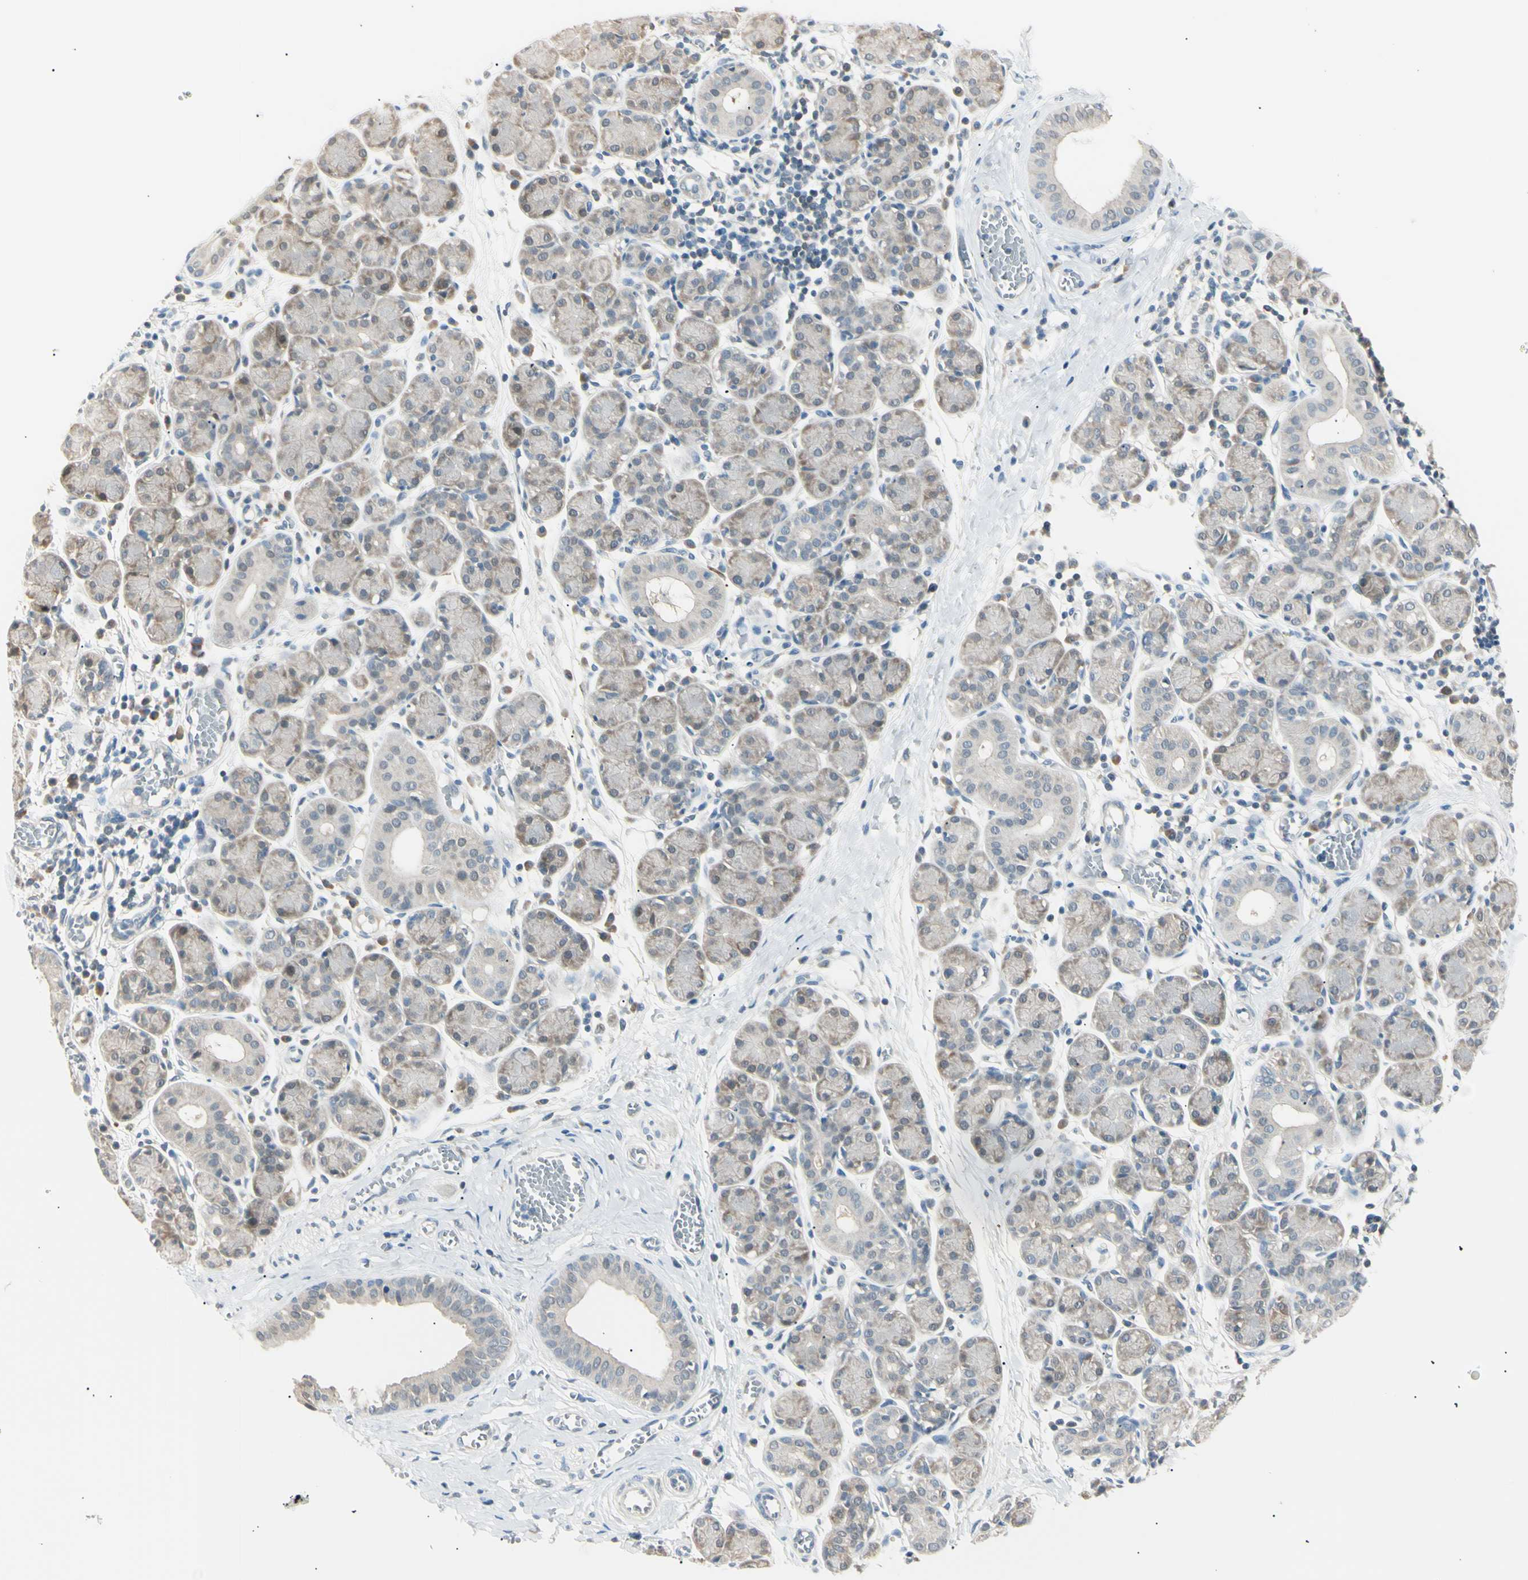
{"staining": {"intensity": "weak", "quantity": "<25%", "location": "cytoplasmic/membranous"}, "tissue": "salivary gland", "cell_type": "Glandular cells", "image_type": "normal", "snomed": [{"axis": "morphology", "description": "Normal tissue, NOS"}, {"axis": "morphology", "description": "Inflammation, NOS"}, {"axis": "topography", "description": "Lymph node"}, {"axis": "topography", "description": "Salivary gland"}], "caption": "This is an IHC histopathology image of unremarkable human salivary gland. There is no staining in glandular cells.", "gene": "LHPP", "patient": {"sex": "male", "age": 3}}